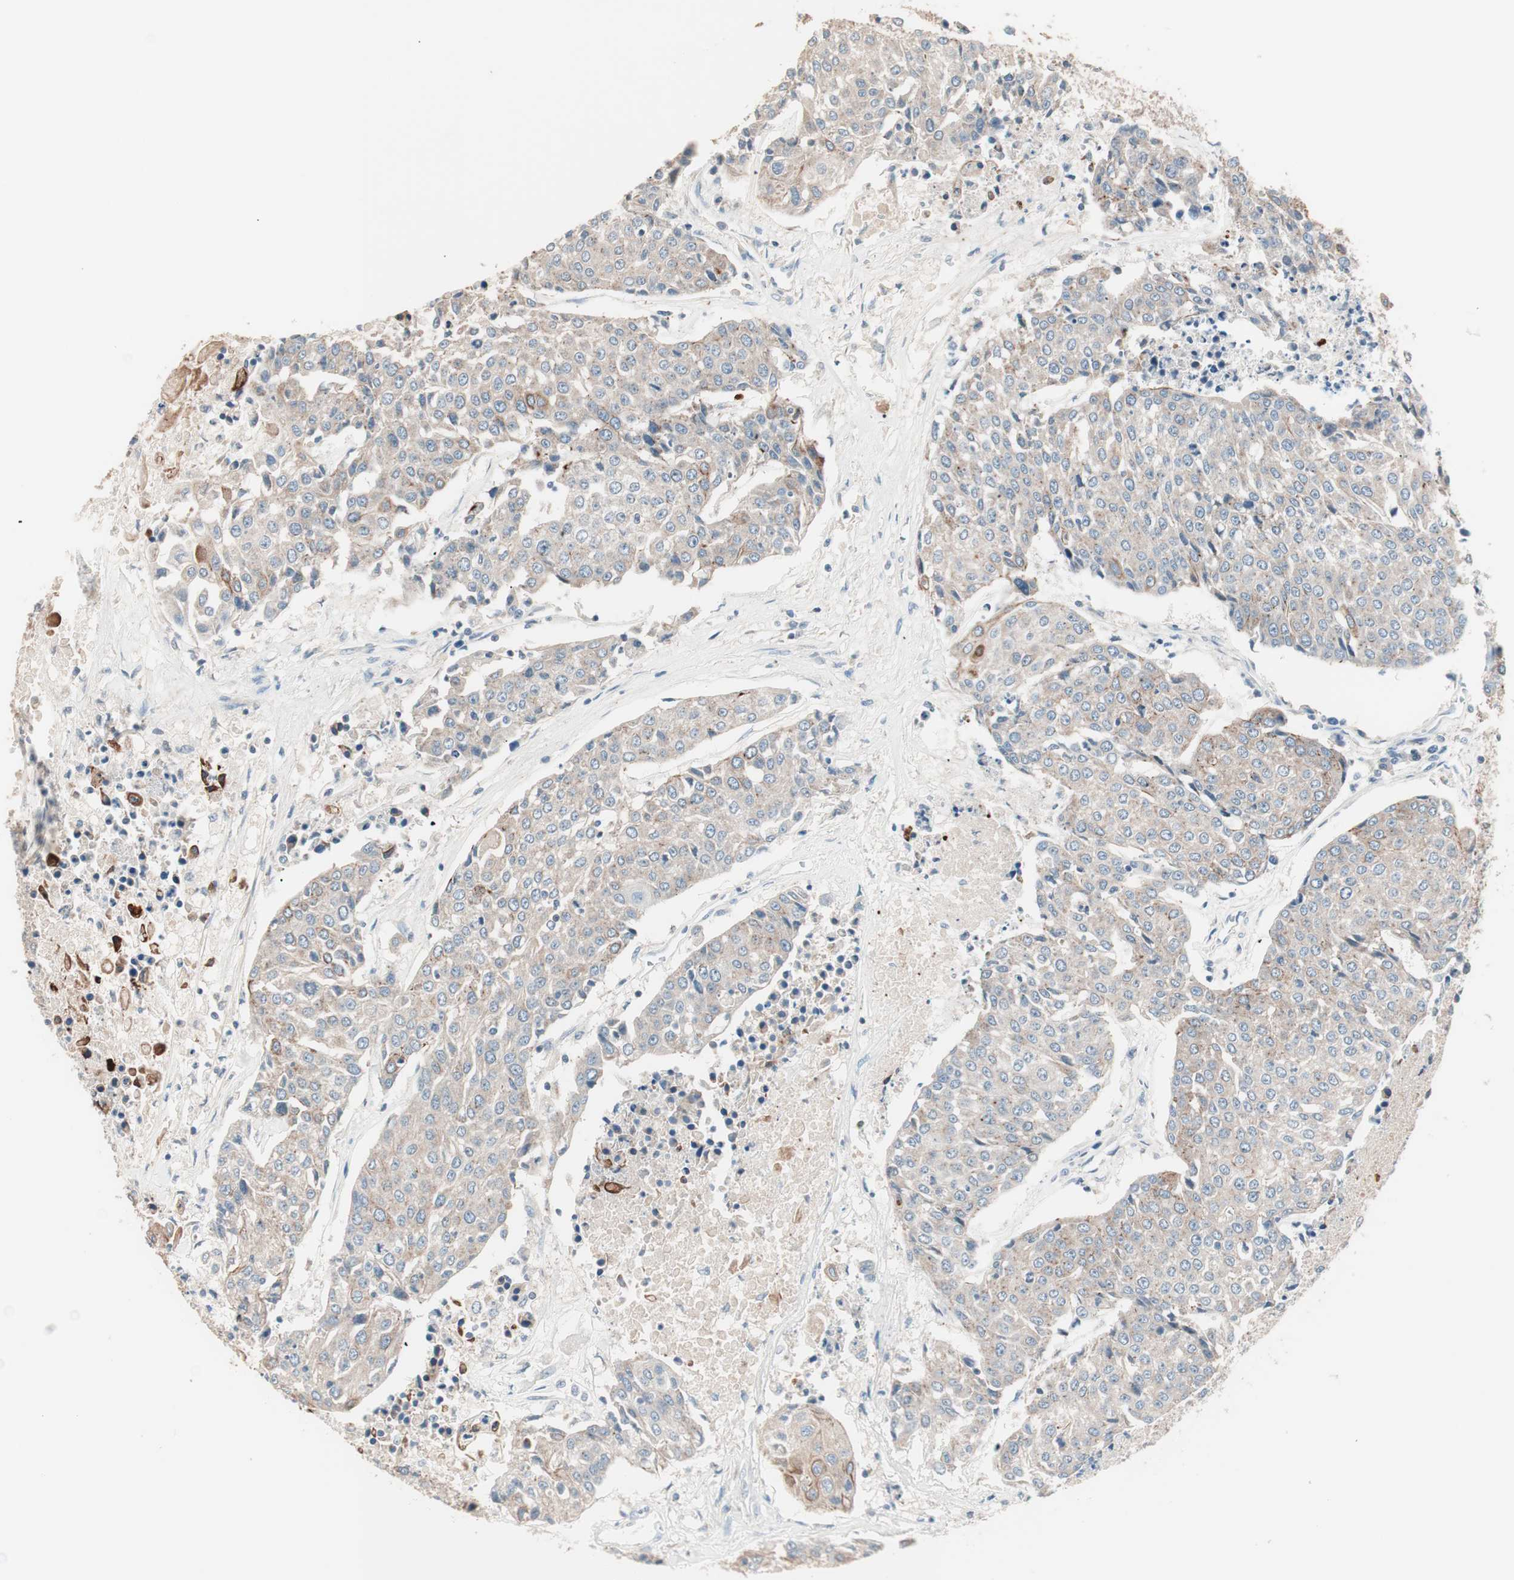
{"staining": {"intensity": "strong", "quantity": "<25%", "location": "cytoplasmic/membranous"}, "tissue": "urothelial cancer", "cell_type": "Tumor cells", "image_type": "cancer", "snomed": [{"axis": "morphology", "description": "Urothelial carcinoma, High grade"}, {"axis": "topography", "description": "Urinary bladder"}], "caption": "Immunohistochemical staining of urothelial carcinoma (high-grade) exhibits medium levels of strong cytoplasmic/membranous protein expression in about <25% of tumor cells. The staining was performed using DAB (3,3'-diaminobenzidine) to visualize the protein expression in brown, while the nuclei were stained in blue with hematoxylin (Magnification: 20x).", "gene": "RAD54B", "patient": {"sex": "female", "age": 85}}